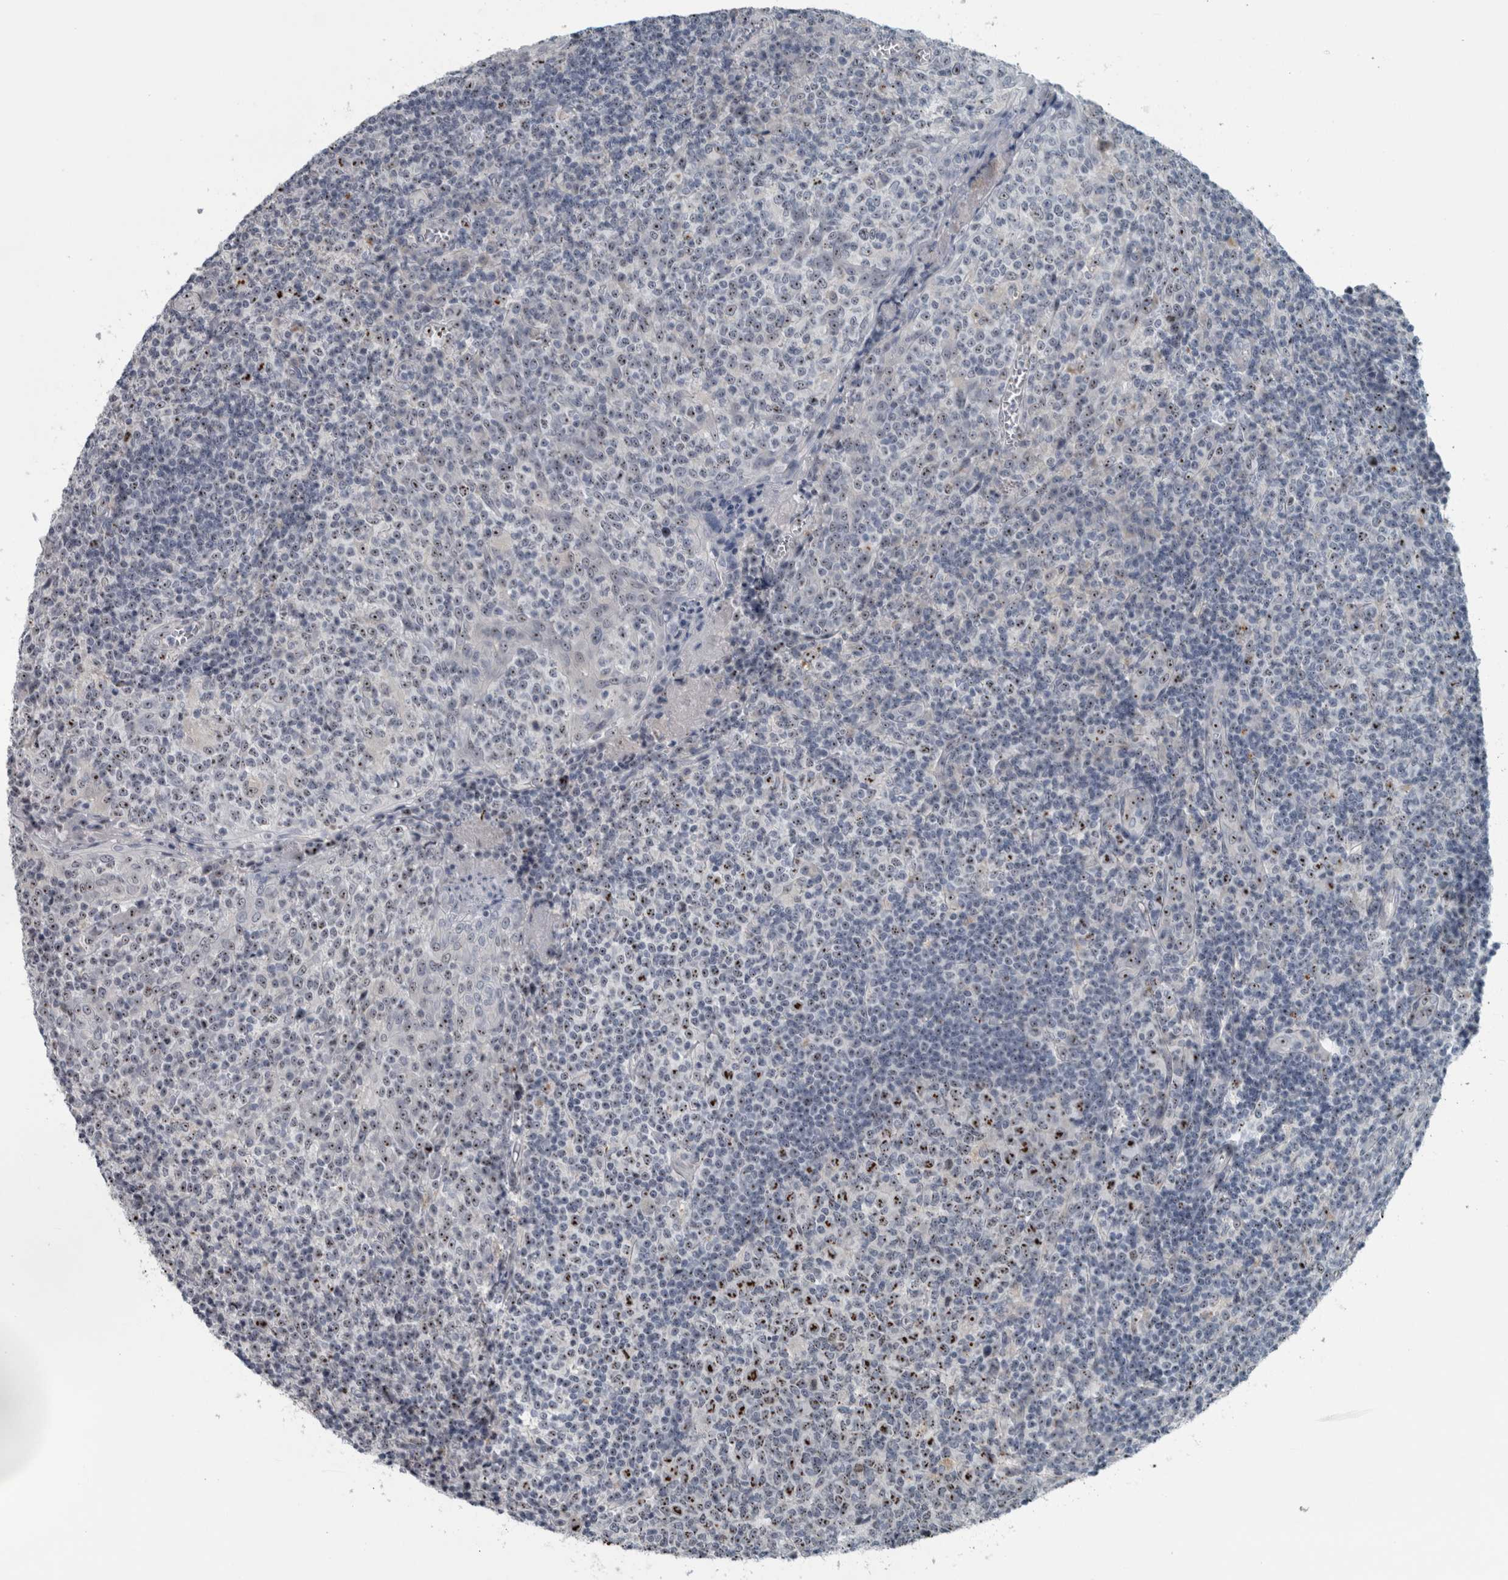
{"staining": {"intensity": "moderate", "quantity": "25%-75%", "location": "nuclear"}, "tissue": "tonsil", "cell_type": "Germinal center cells", "image_type": "normal", "snomed": [{"axis": "morphology", "description": "Normal tissue, NOS"}, {"axis": "topography", "description": "Tonsil"}], "caption": "This photomicrograph displays benign tonsil stained with immunohistochemistry to label a protein in brown. The nuclear of germinal center cells show moderate positivity for the protein. Nuclei are counter-stained blue.", "gene": "UTP6", "patient": {"sex": "female", "age": 19}}